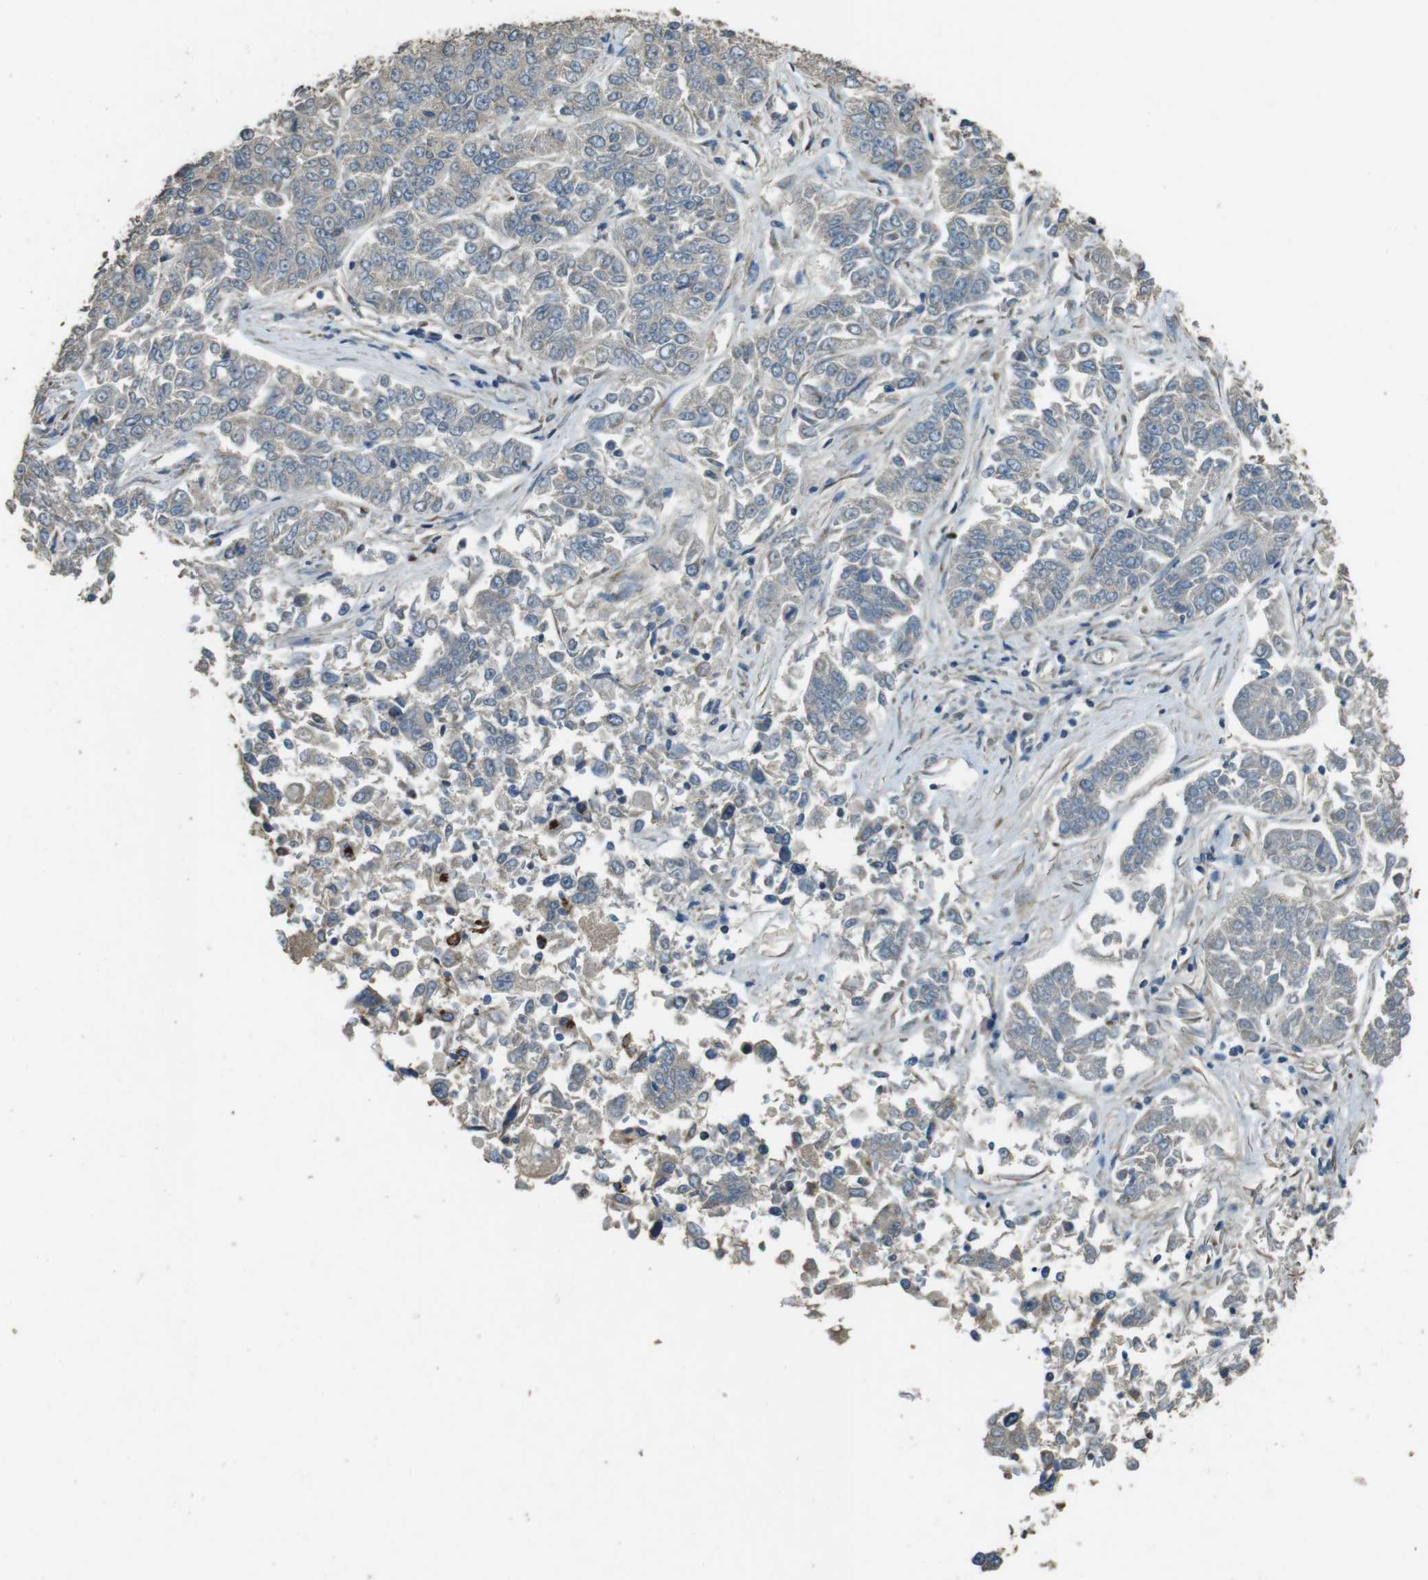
{"staining": {"intensity": "negative", "quantity": "none", "location": "none"}, "tissue": "lung cancer", "cell_type": "Tumor cells", "image_type": "cancer", "snomed": [{"axis": "morphology", "description": "Adenocarcinoma, NOS"}, {"axis": "topography", "description": "Lung"}], "caption": "A photomicrograph of lung cancer stained for a protein demonstrates no brown staining in tumor cells.", "gene": "TMEM115", "patient": {"sex": "male", "age": 84}}